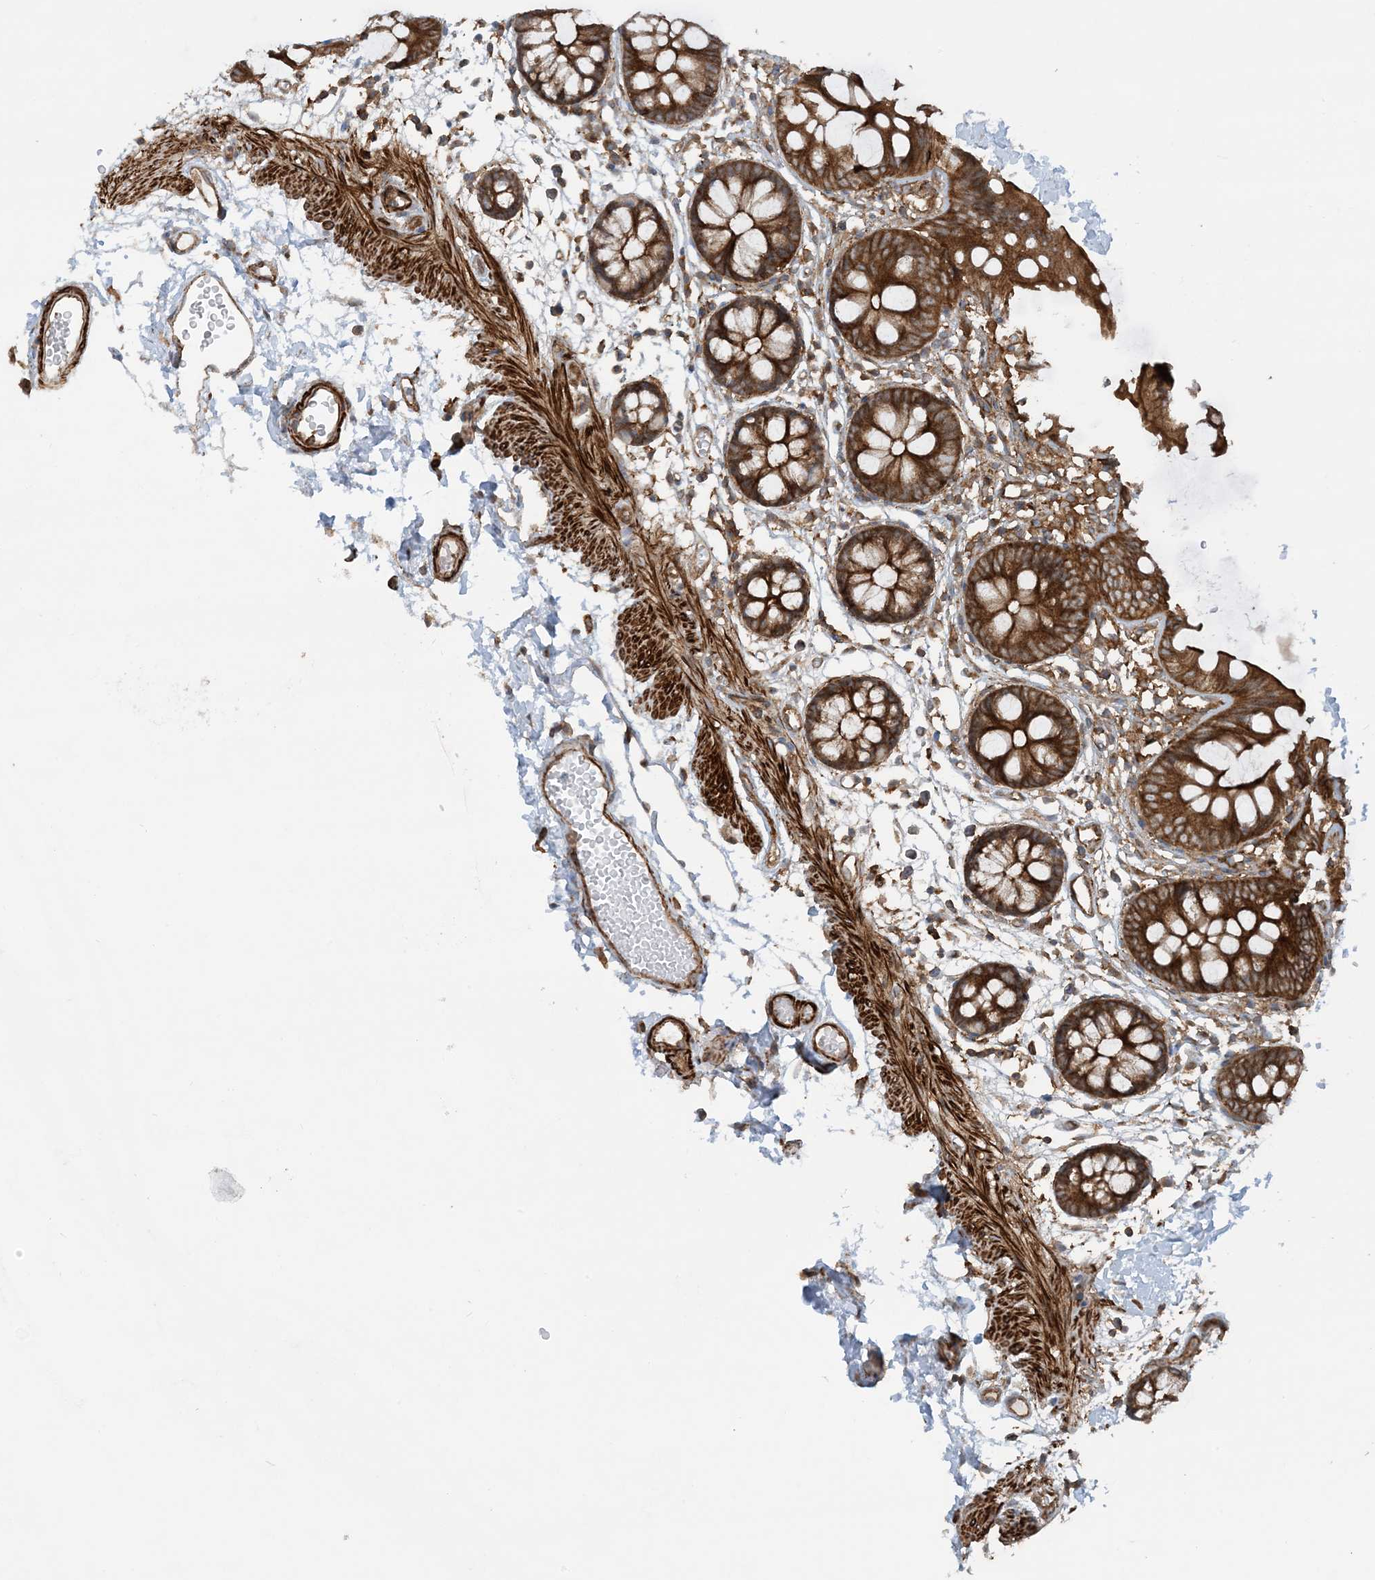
{"staining": {"intensity": "moderate", "quantity": ">75%", "location": "cytoplasmic/membranous"}, "tissue": "colon", "cell_type": "Endothelial cells", "image_type": "normal", "snomed": [{"axis": "morphology", "description": "Normal tissue, NOS"}, {"axis": "topography", "description": "Colon"}], "caption": "Protein expression analysis of unremarkable colon demonstrates moderate cytoplasmic/membranous staining in about >75% of endothelial cells.", "gene": "STAM2", "patient": {"sex": "male", "age": 56}}